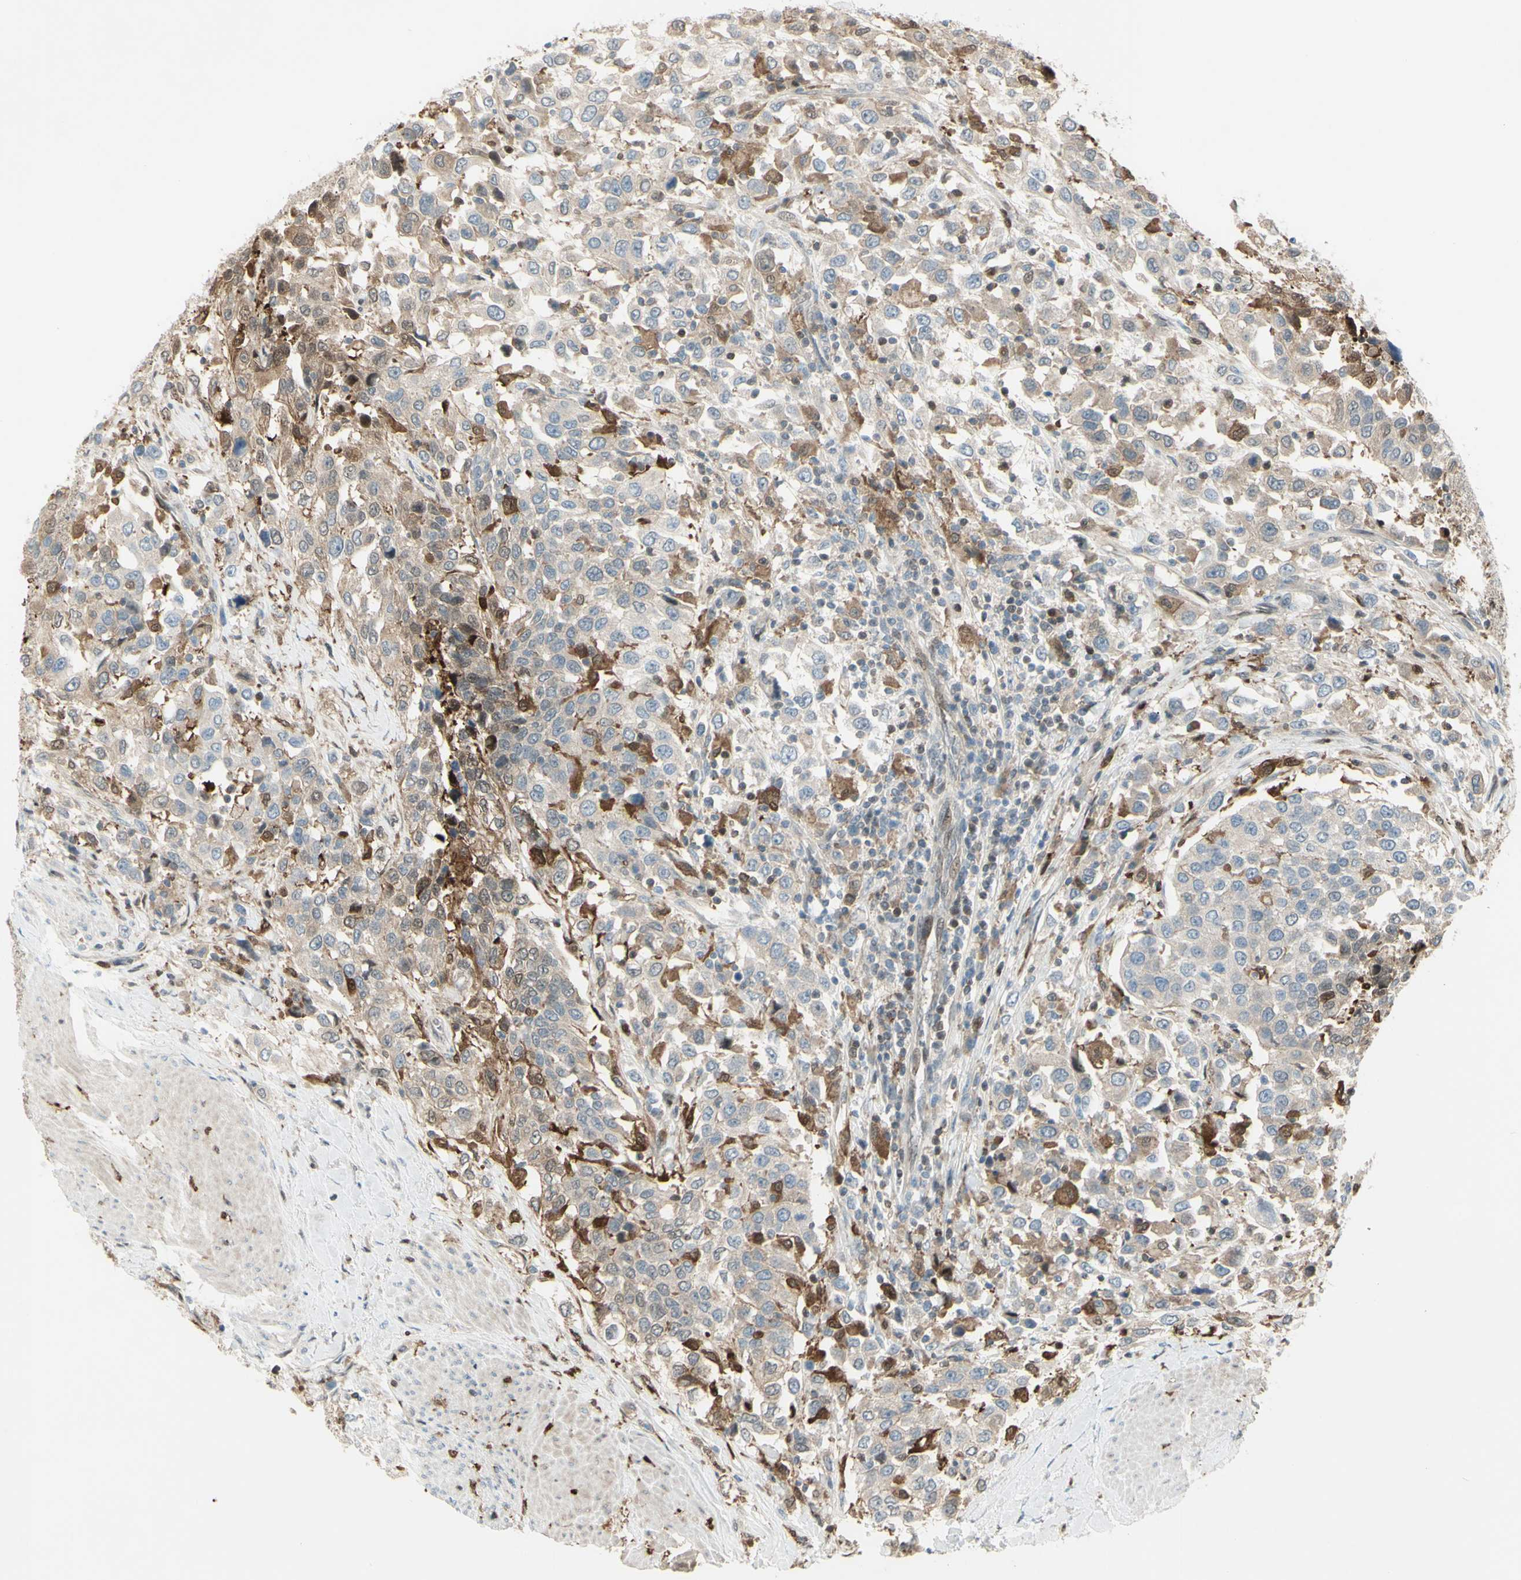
{"staining": {"intensity": "moderate", "quantity": "<25%", "location": "cytoplasmic/membranous"}, "tissue": "urothelial cancer", "cell_type": "Tumor cells", "image_type": "cancer", "snomed": [{"axis": "morphology", "description": "Urothelial carcinoma, High grade"}, {"axis": "topography", "description": "Urinary bladder"}], "caption": "Immunohistochemistry of human urothelial cancer reveals low levels of moderate cytoplasmic/membranous positivity in about <25% of tumor cells.", "gene": "C1orf159", "patient": {"sex": "female", "age": 80}}